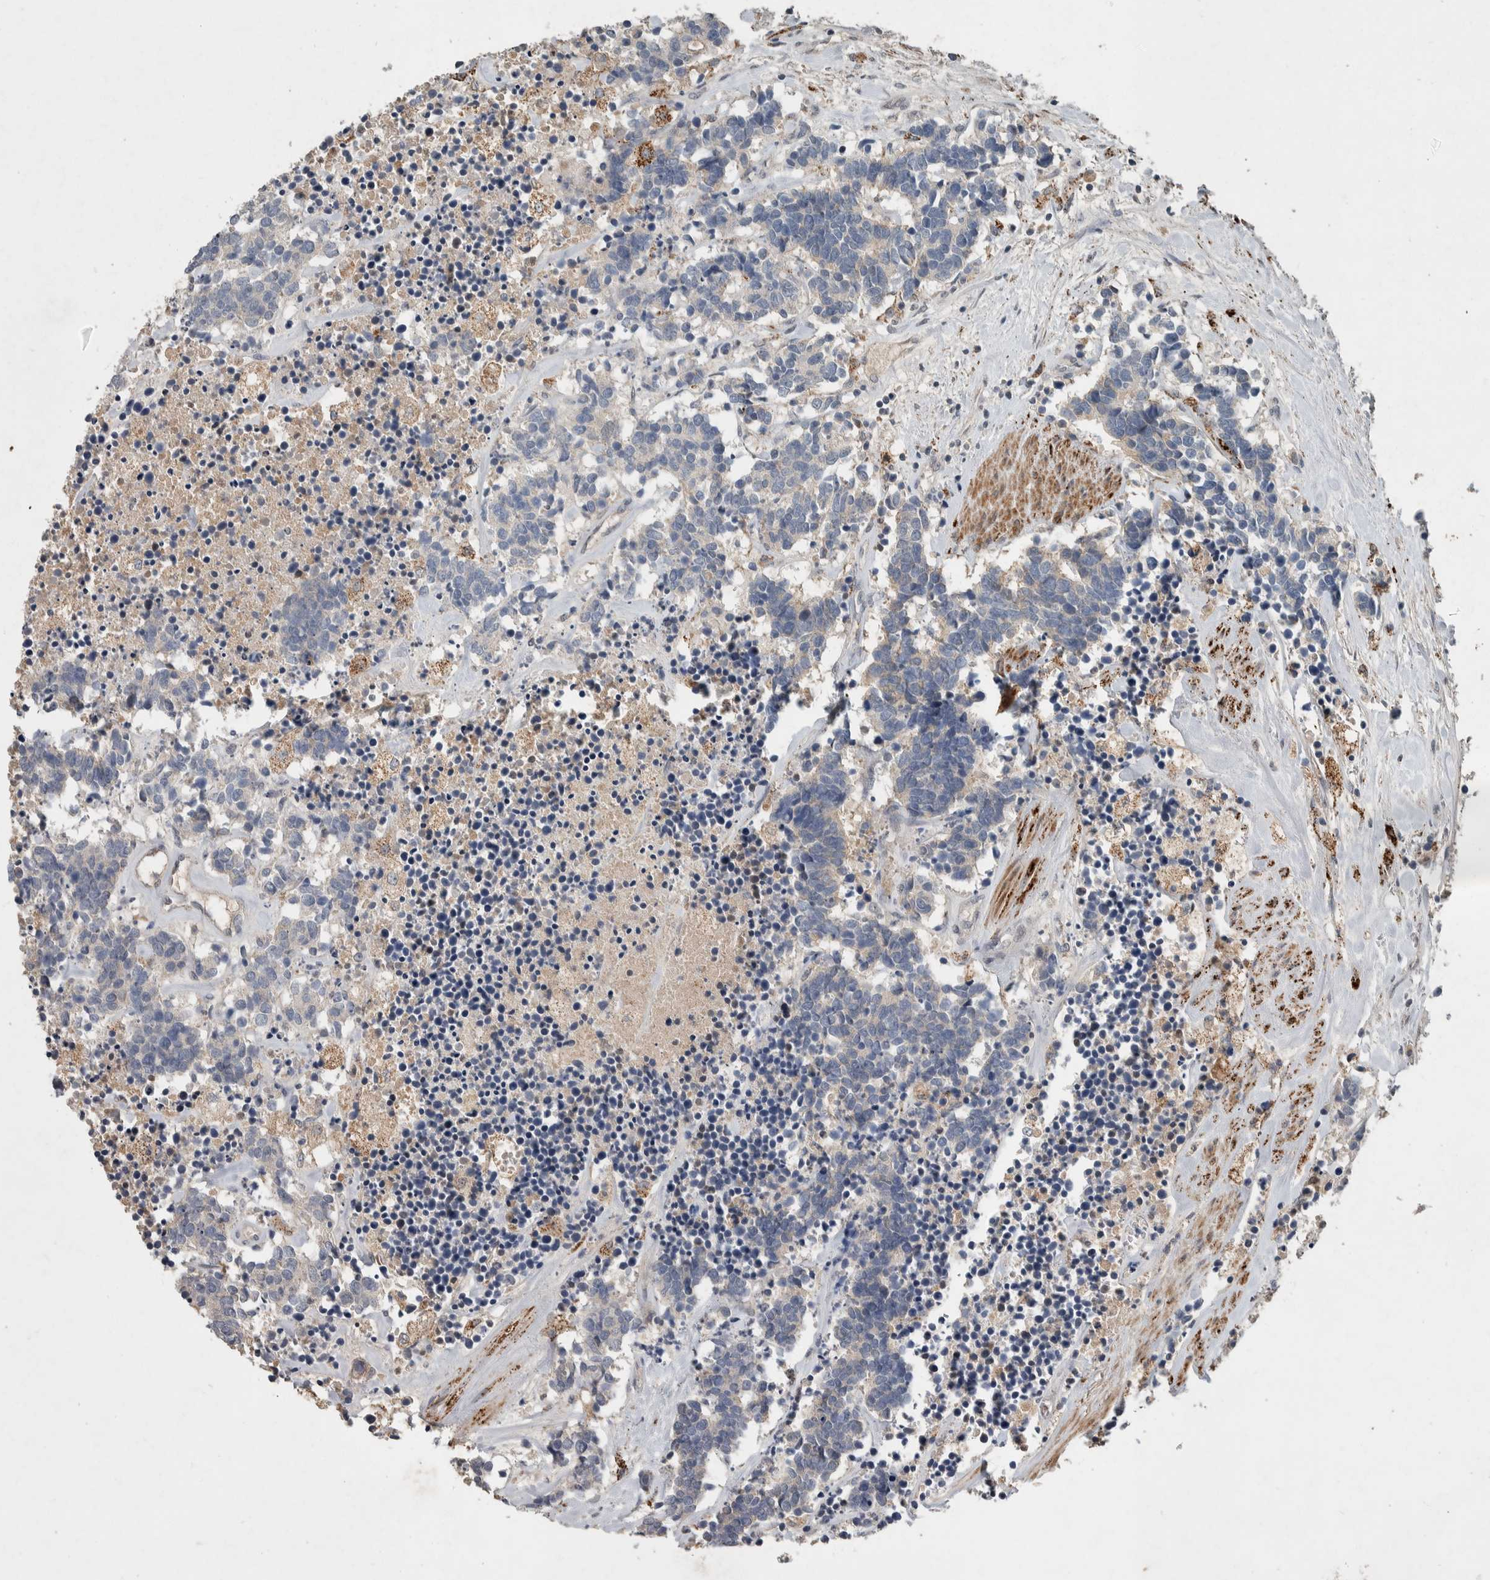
{"staining": {"intensity": "weak", "quantity": "<25%", "location": "cytoplasmic/membranous"}, "tissue": "carcinoid", "cell_type": "Tumor cells", "image_type": "cancer", "snomed": [{"axis": "morphology", "description": "Carcinoma, NOS"}, {"axis": "morphology", "description": "Carcinoid, malignant, NOS"}, {"axis": "topography", "description": "Urinary bladder"}], "caption": "Carcinoid stained for a protein using immunohistochemistry (IHC) reveals no expression tumor cells.", "gene": "CHRM3", "patient": {"sex": "male", "age": 57}}